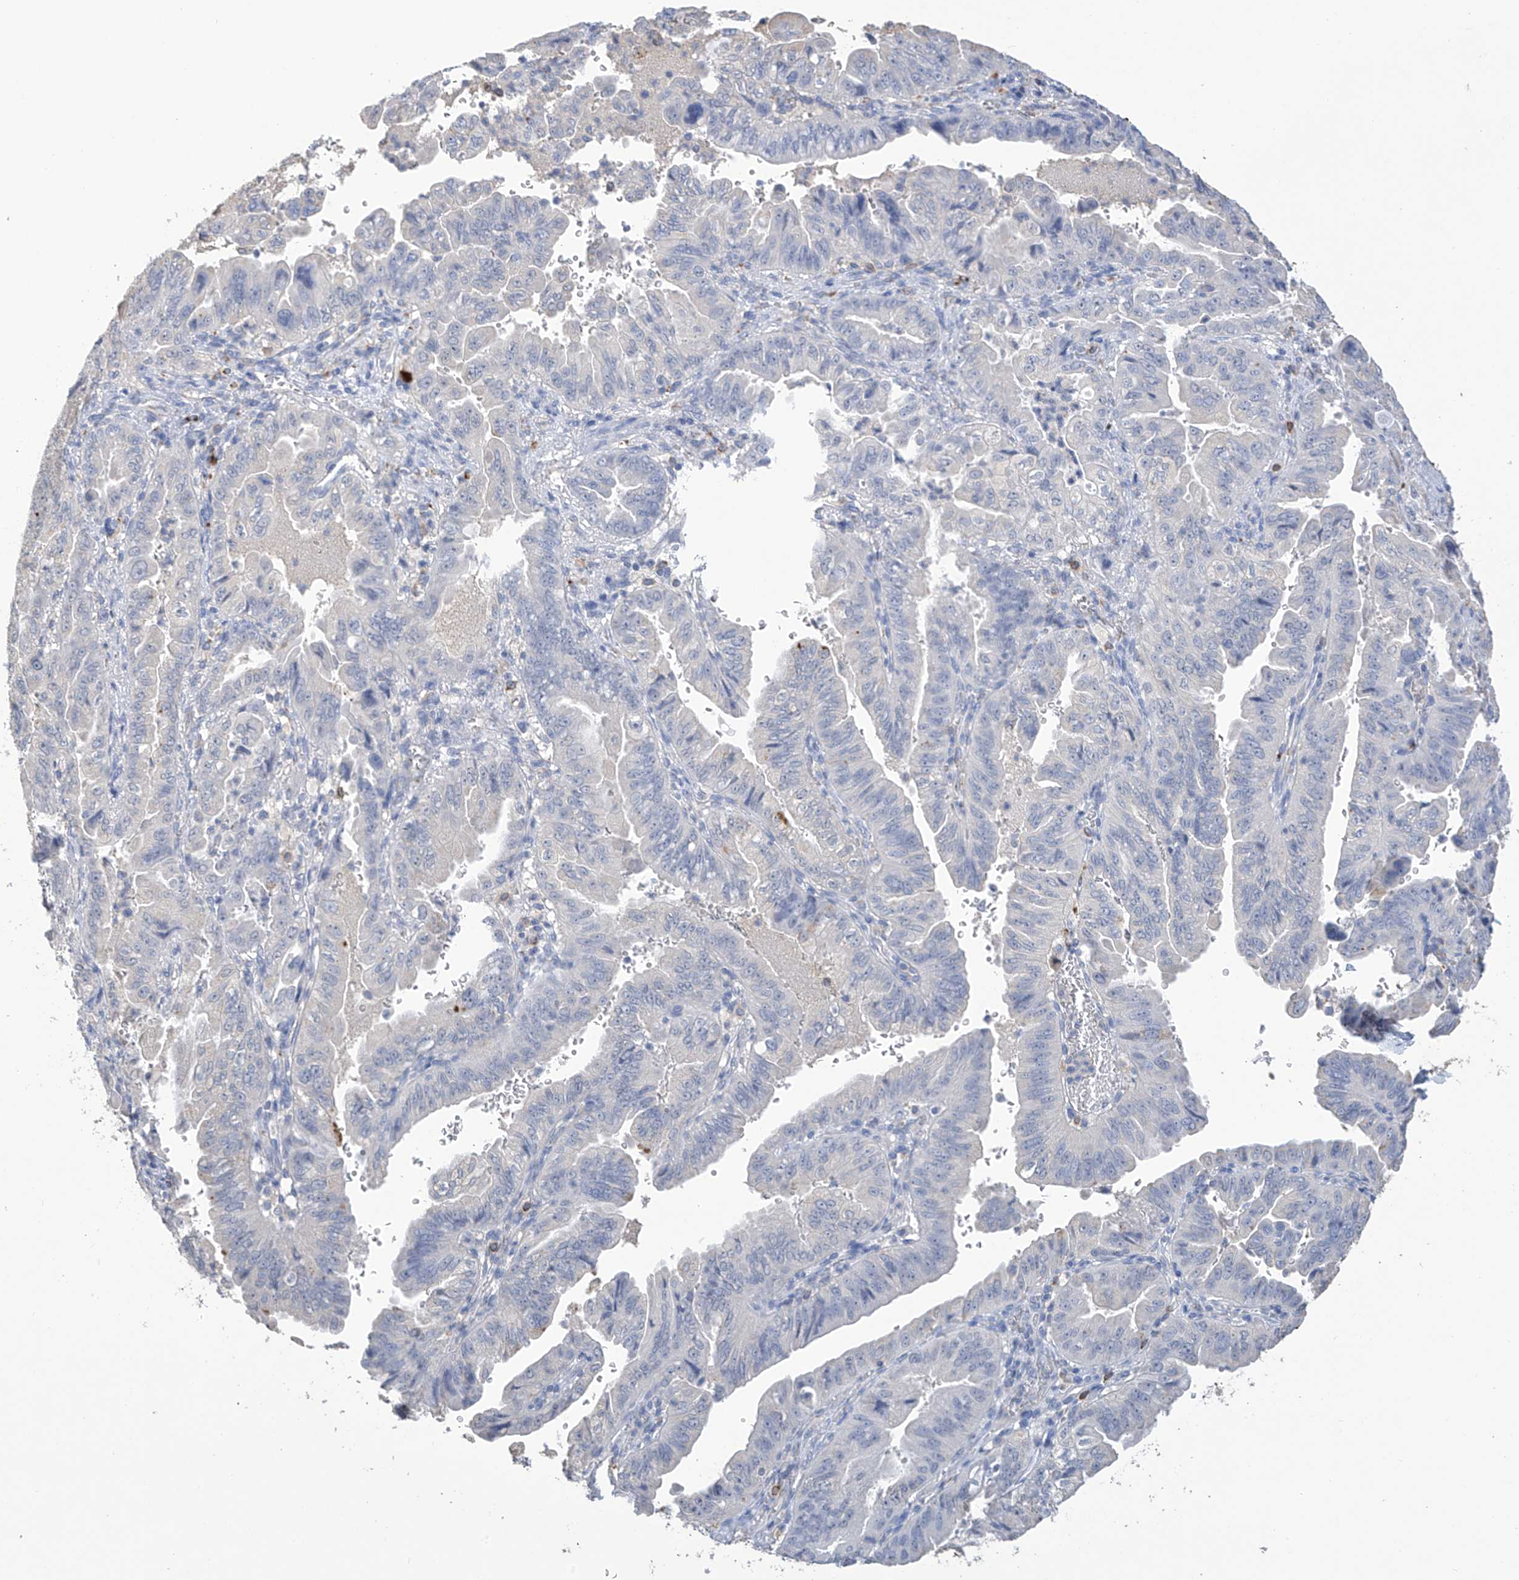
{"staining": {"intensity": "negative", "quantity": "none", "location": "none"}, "tissue": "pancreatic cancer", "cell_type": "Tumor cells", "image_type": "cancer", "snomed": [{"axis": "morphology", "description": "Adenocarcinoma, NOS"}, {"axis": "topography", "description": "Pancreas"}], "caption": "Immunohistochemistry (IHC) micrograph of human pancreatic cancer stained for a protein (brown), which reveals no staining in tumor cells.", "gene": "OGT", "patient": {"sex": "male", "age": 70}}